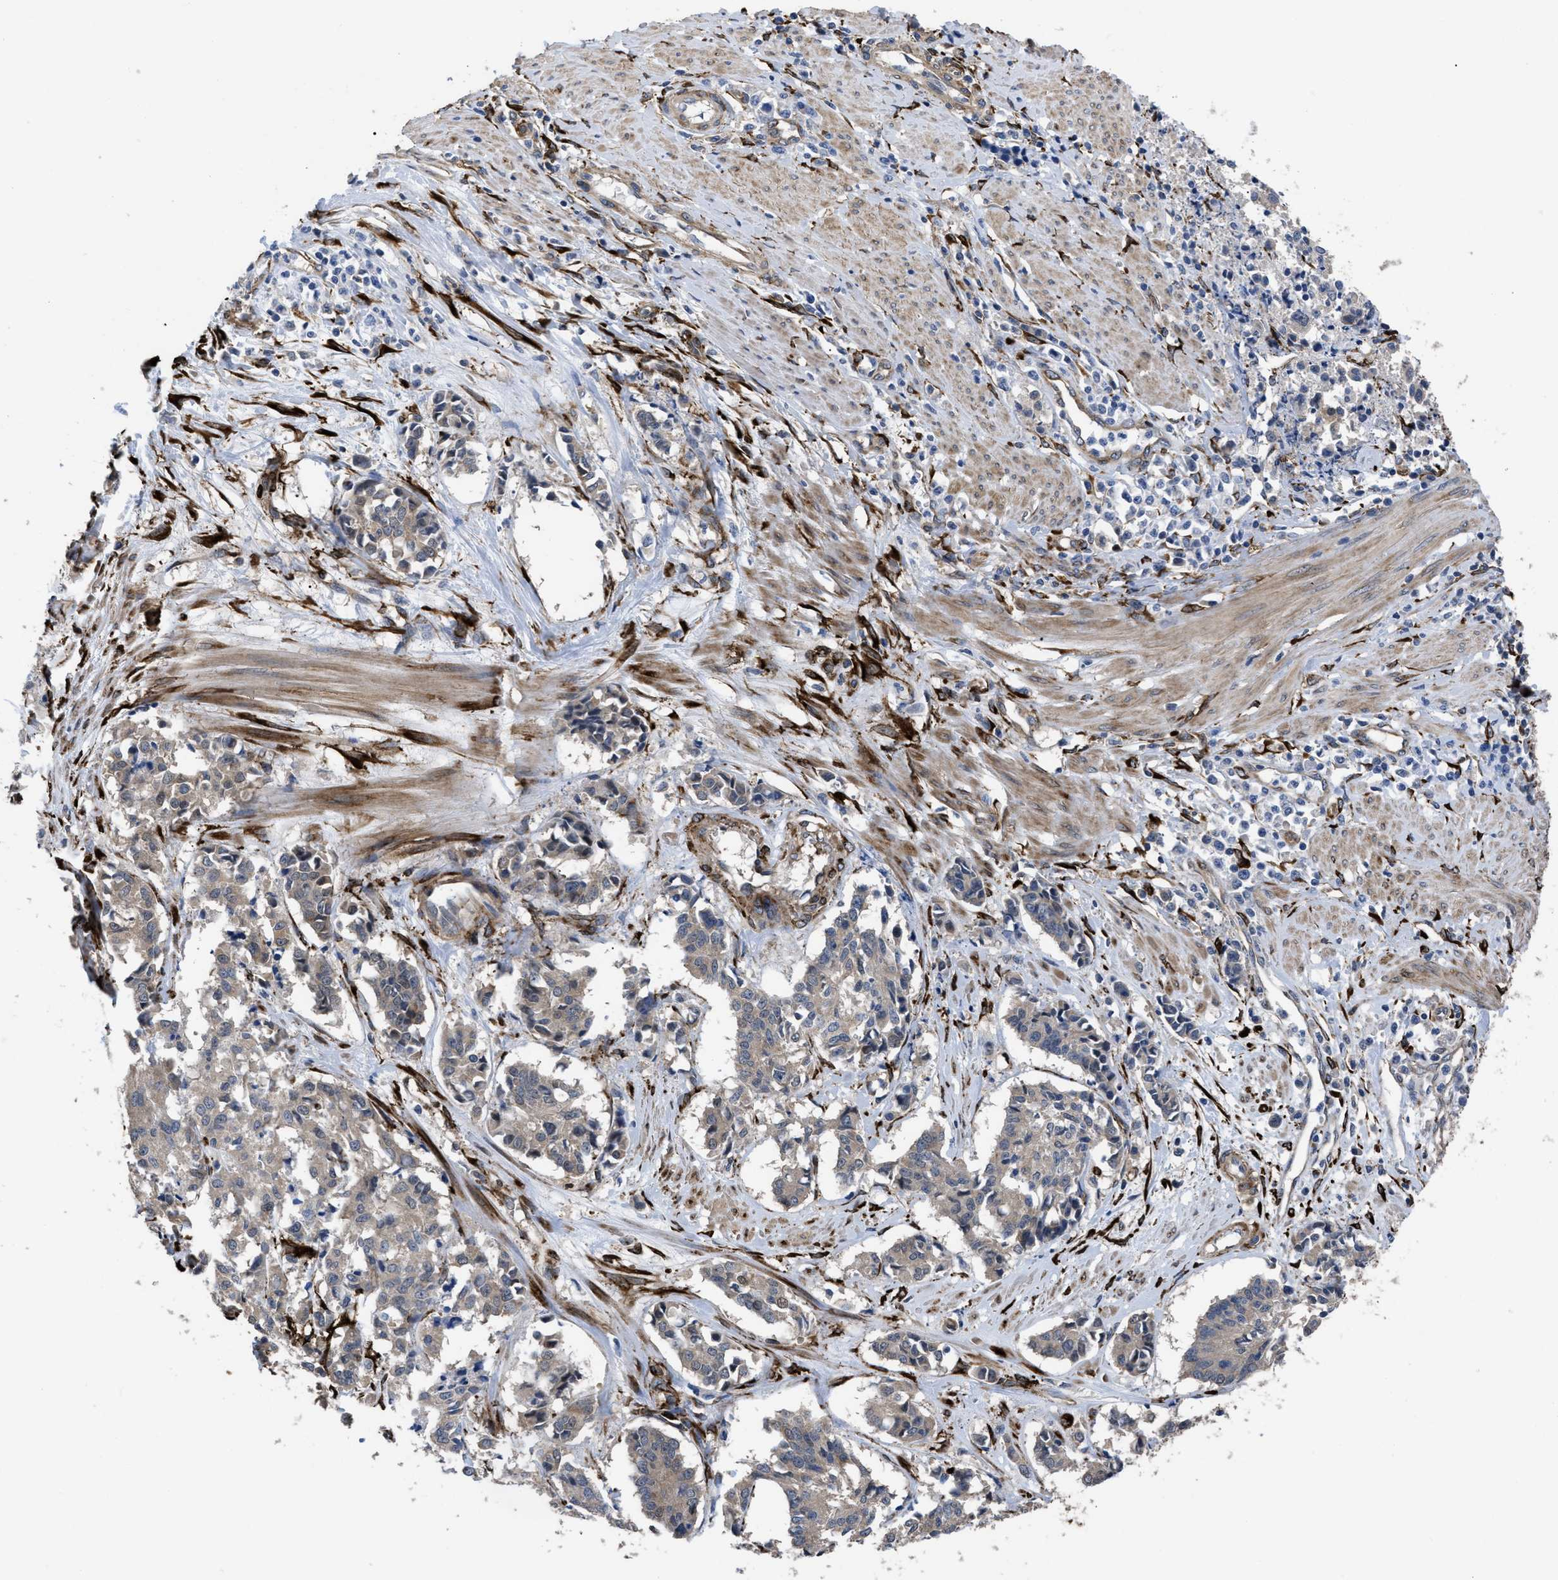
{"staining": {"intensity": "negative", "quantity": "none", "location": "none"}, "tissue": "cervical cancer", "cell_type": "Tumor cells", "image_type": "cancer", "snomed": [{"axis": "morphology", "description": "Squamous cell carcinoma, NOS"}, {"axis": "topography", "description": "Cervix"}], "caption": "Immunohistochemical staining of squamous cell carcinoma (cervical) exhibits no significant positivity in tumor cells. Nuclei are stained in blue.", "gene": "SQLE", "patient": {"sex": "female", "age": 35}}